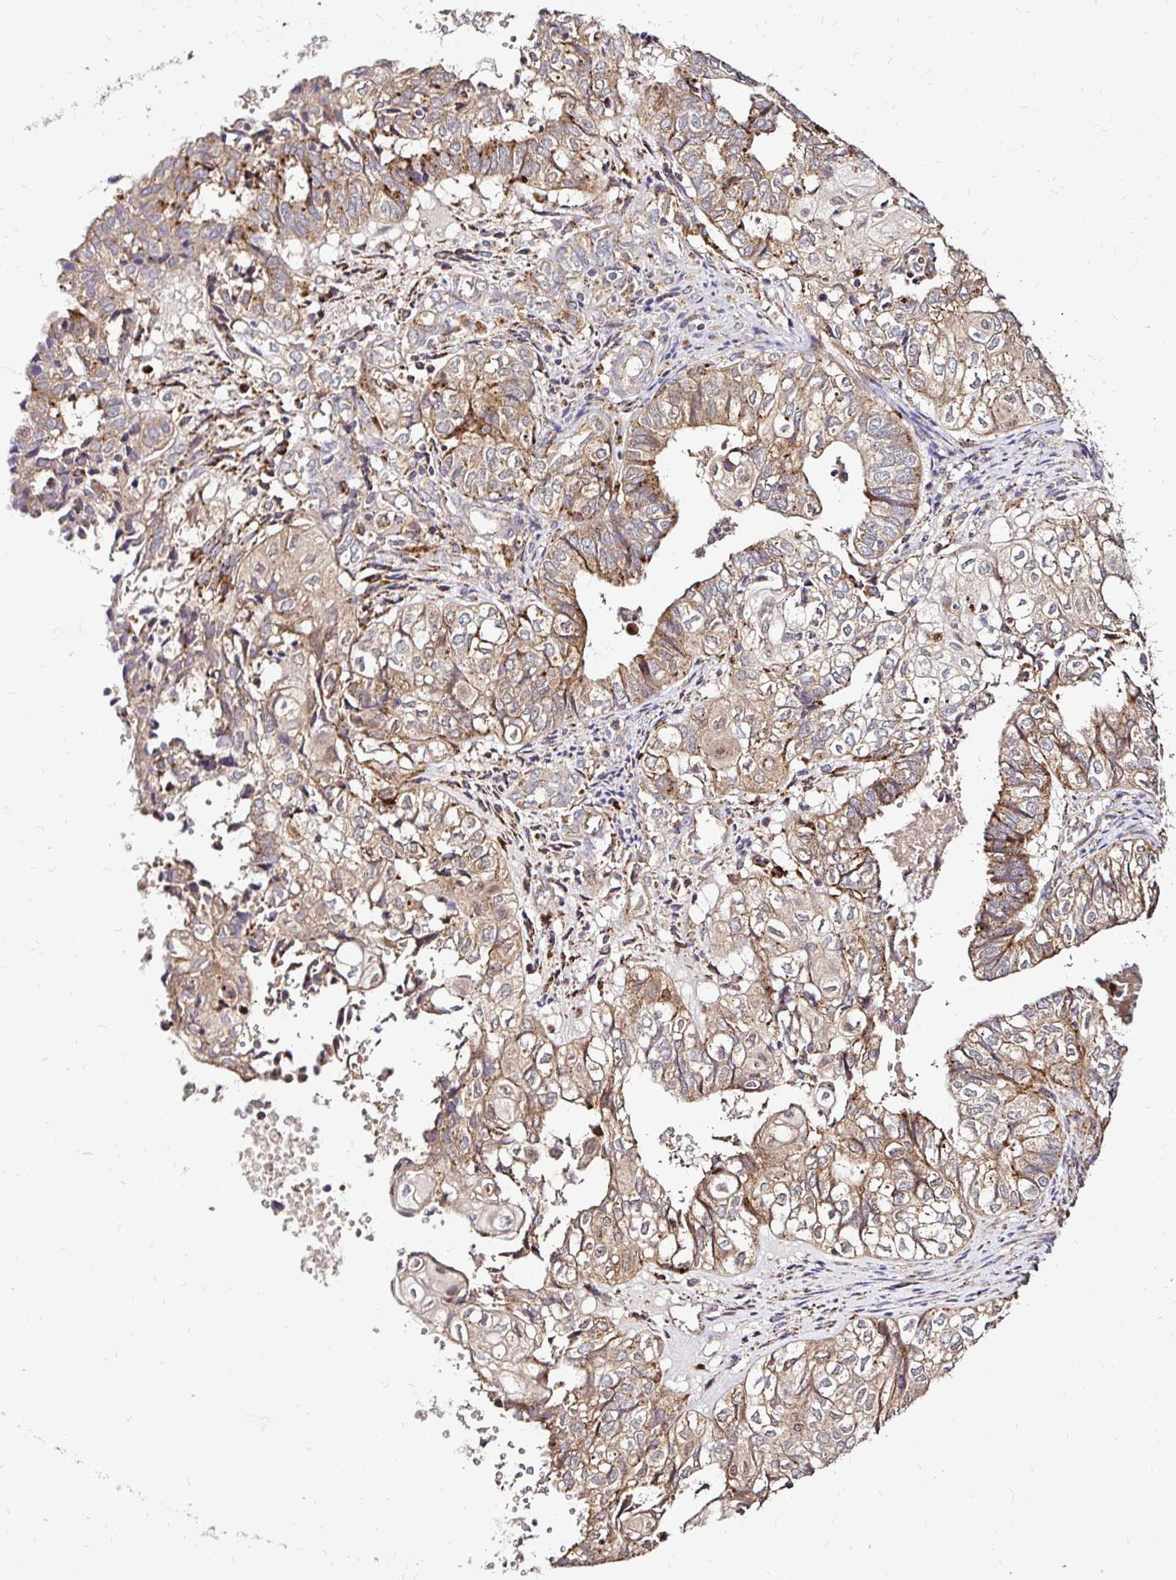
{"staining": {"intensity": "moderate", "quantity": ">75%", "location": "cytoplasmic/membranous"}, "tissue": "ovarian cancer", "cell_type": "Tumor cells", "image_type": "cancer", "snomed": [{"axis": "morphology", "description": "Carcinoma, endometroid"}, {"axis": "topography", "description": "Ovary"}], "caption": "Tumor cells exhibit medium levels of moderate cytoplasmic/membranous staining in about >75% of cells in human ovarian cancer (endometroid carcinoma). The staining was performed using DAB to visualize the protein expression in brown, while the nuclei were stained in blue with hematoxylin (Magnification: 20x).", "gene": "IDUA", "patient": {"sex": "female", "age": 64}}